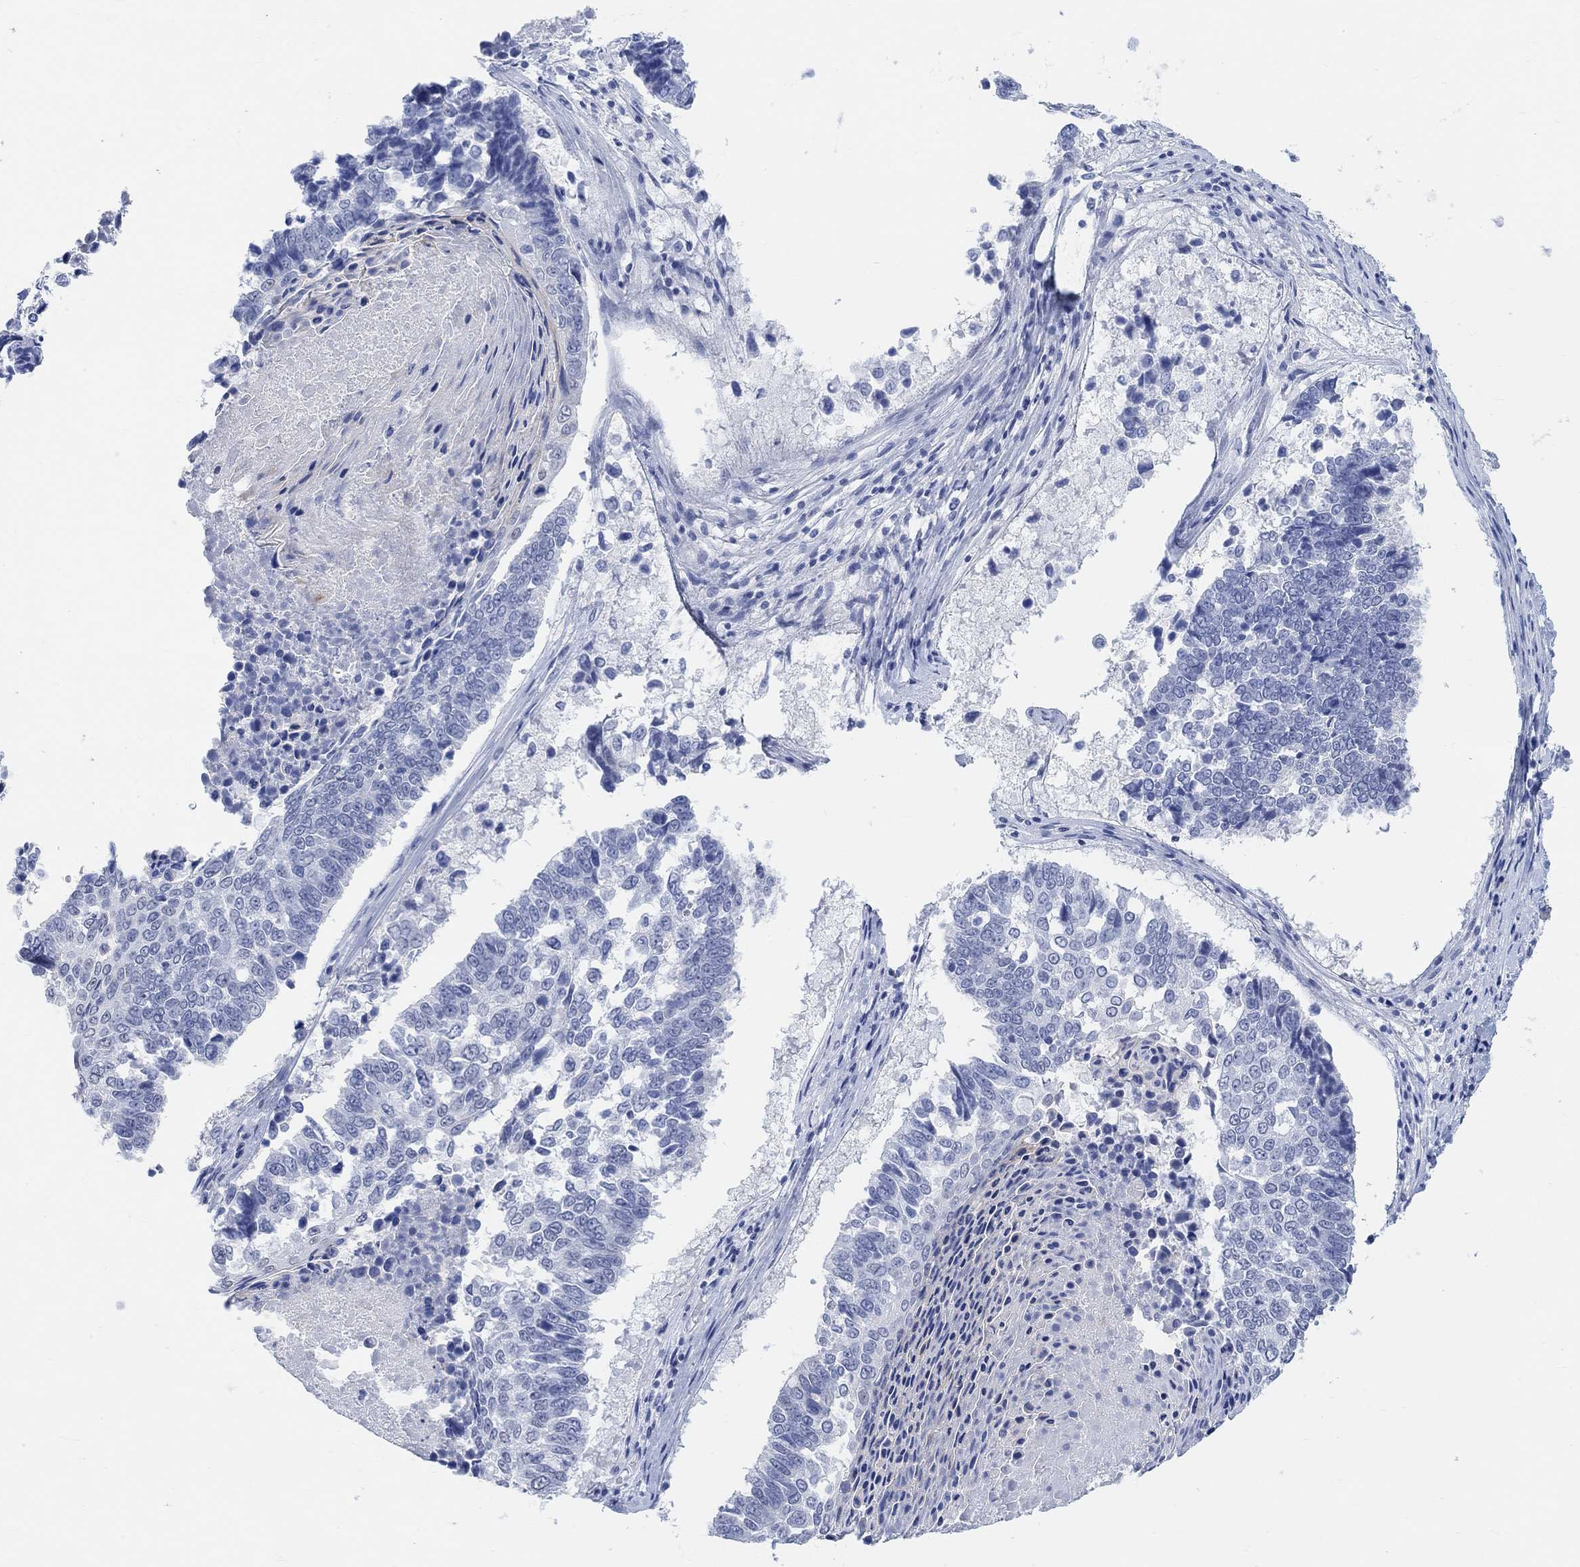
{"staining": {"intensity": "negative", "quantity": "none", "location": "none"}, "tissue": "lung cancer", "cell_type": "Tumor cells", "image_type": "cancer", "snomed": [{"axis": "morphology", "description": "Squamous cell carcinoma, NOS"}, {"axis": "topography", "description": "Lung"}], "caption": "Tumor cells are negative for brown protein staining in squamous cell carcinoma (lung).", "gene": "ENO4", "patient": {"sex": "male", "age": 73}}